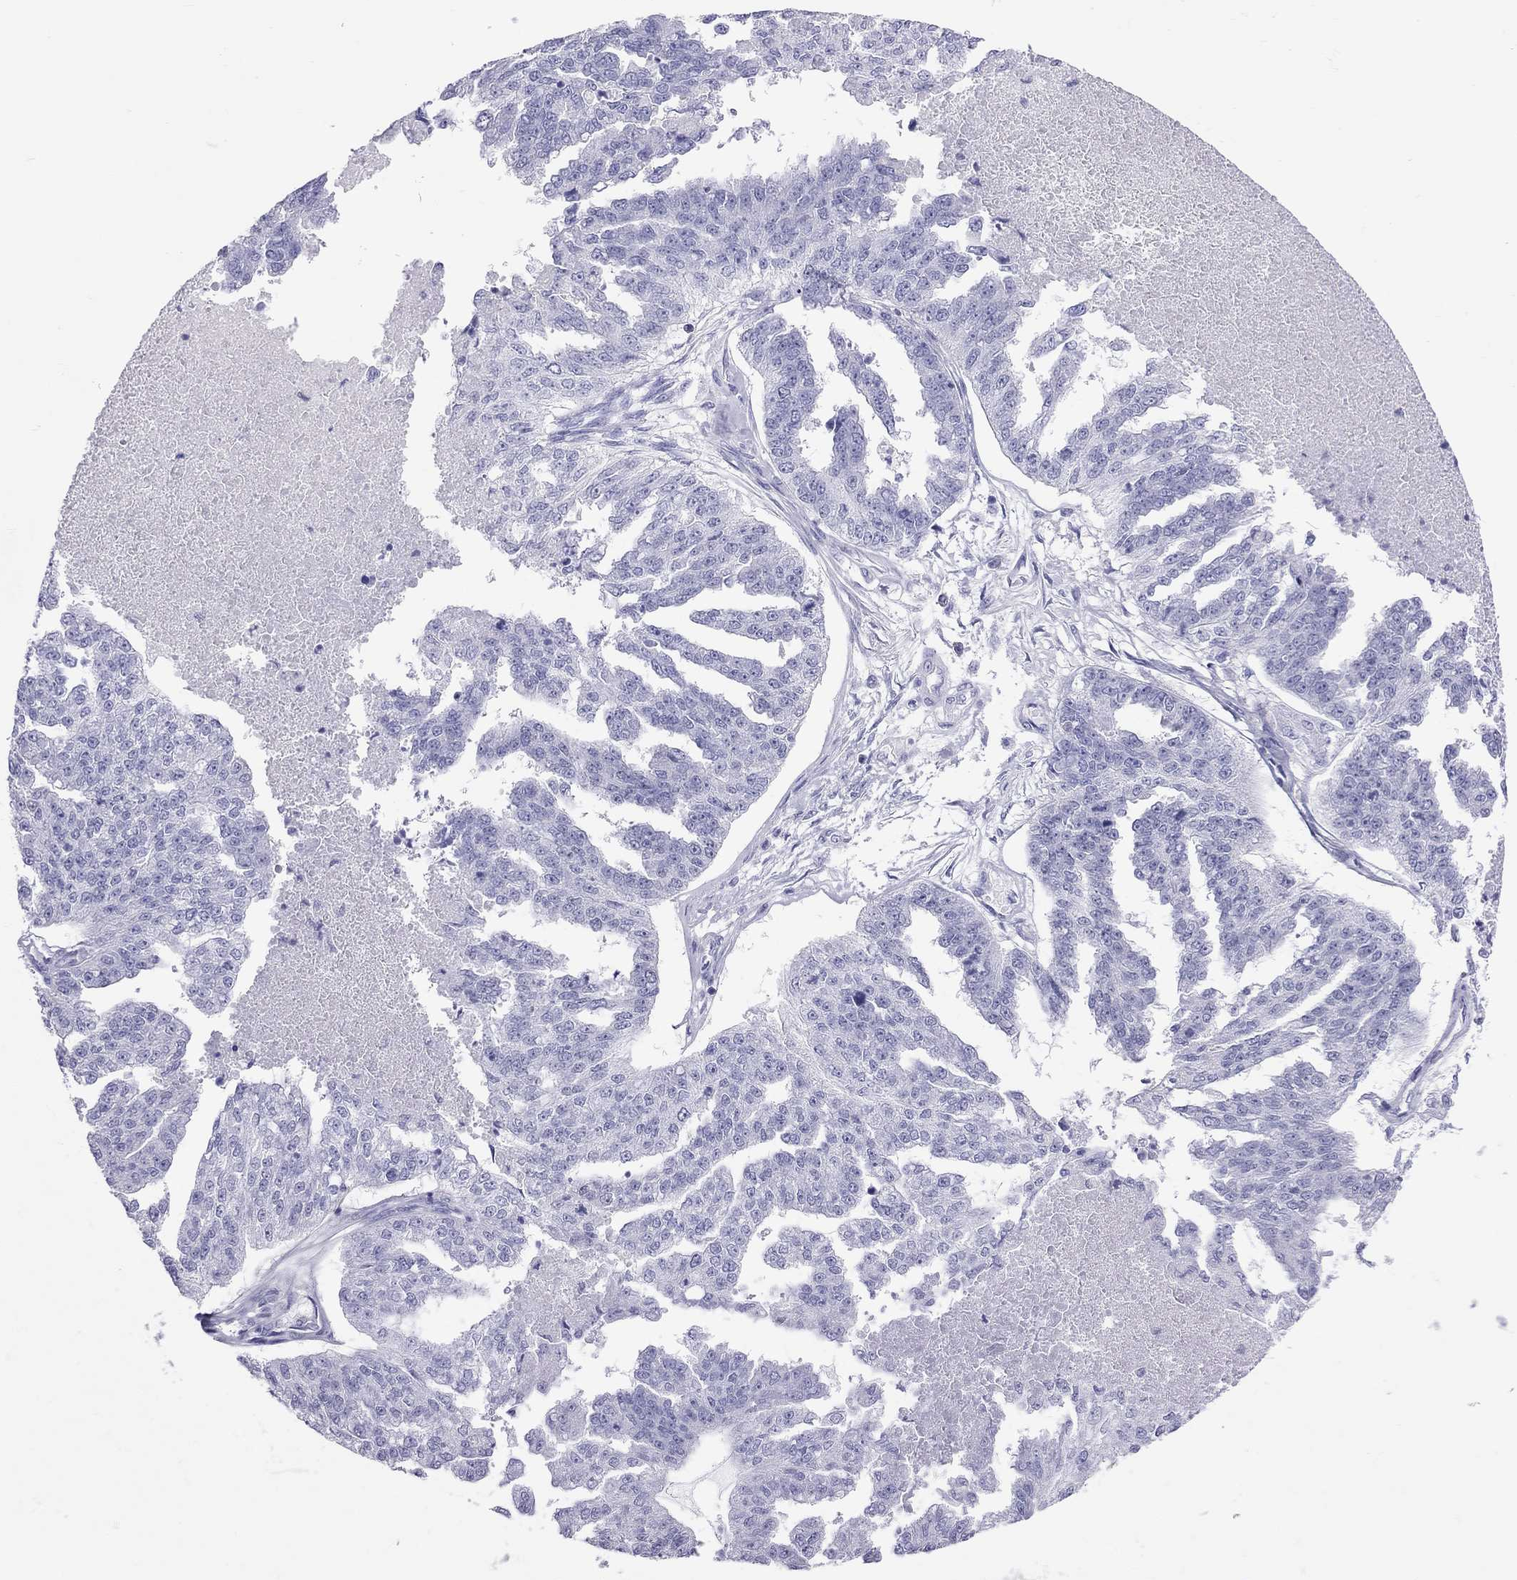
{"staining": {"intensity": "negative", "quantity": "none", "location": "none"}, "tissue": "ovarian cancer", "cell_type": "Tumor cells", "image_type": "cancer", "snomed": [{"axis": "morphology", "description": "Cystadenocarcinoma, serous, NOS"}, {"axis": "topography", "description": "Ovary"}], "caption": "Histopathology image shows no significant protein expression in tumor cells of ovarian serous cystadenocarcinoma.", "gene": "STAG3", "patient": {"sex": "female", "age": 58}}